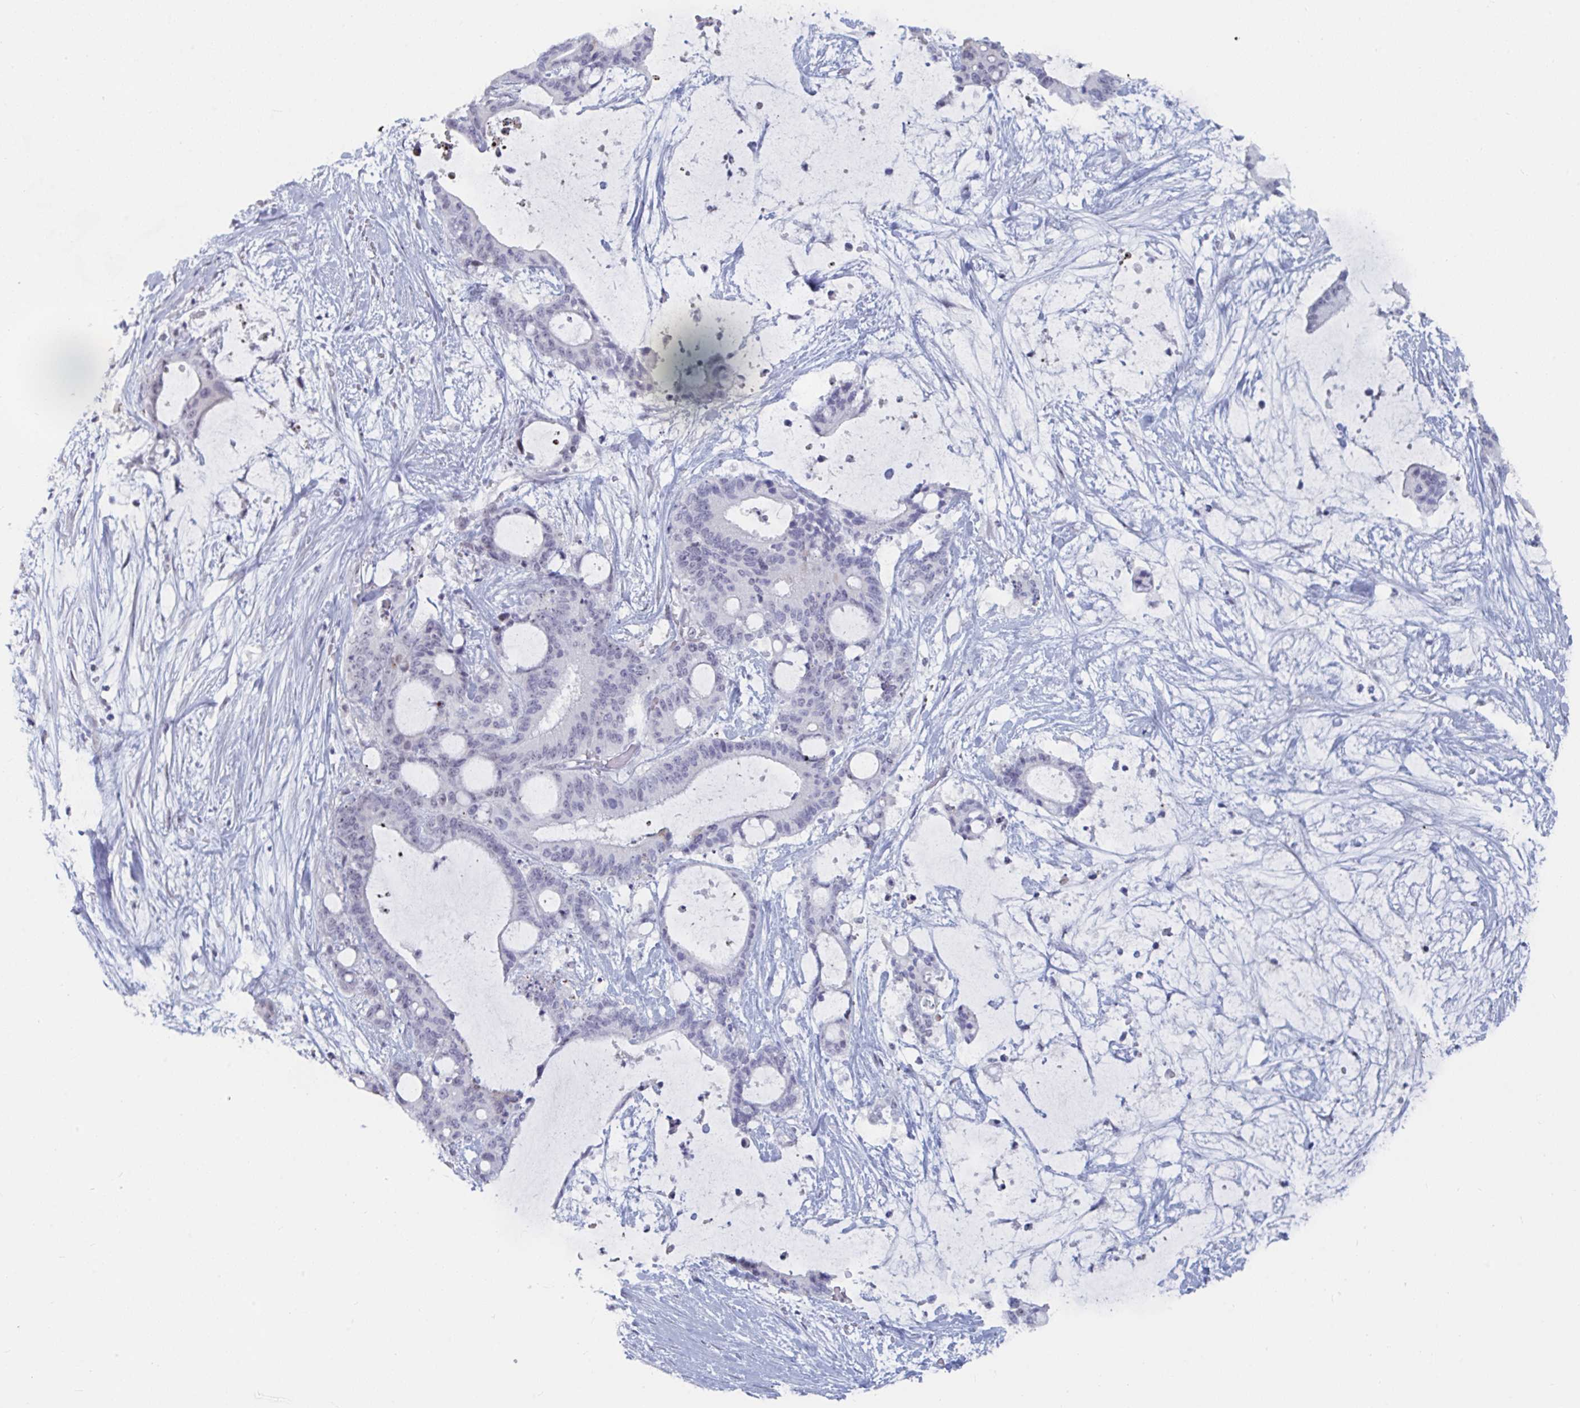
{"staining": {"intensity": "negative", "quantity": "none", "location": "none"}, "tissue": "liver cancer", "cell_type": "Tumor cells", "image_type": "cancer", "snomed": [{"axis": "morphology", "description": "Normal tissue, NOS"}, {"axis": "morphology", "description": "Cholangiocarcinoma"}, {"axis": "topography", "description": "Liver"}, {"axis": "topography", "description": "Peripheral nerve tissue"}], "caption": "Immunohistochemical staining of human cholangiocarcinoma (liver) demonstrates no significant staining in tumor cells.", "gene": "NR1H2", "patient": {"sex": "female", "age": 73}}